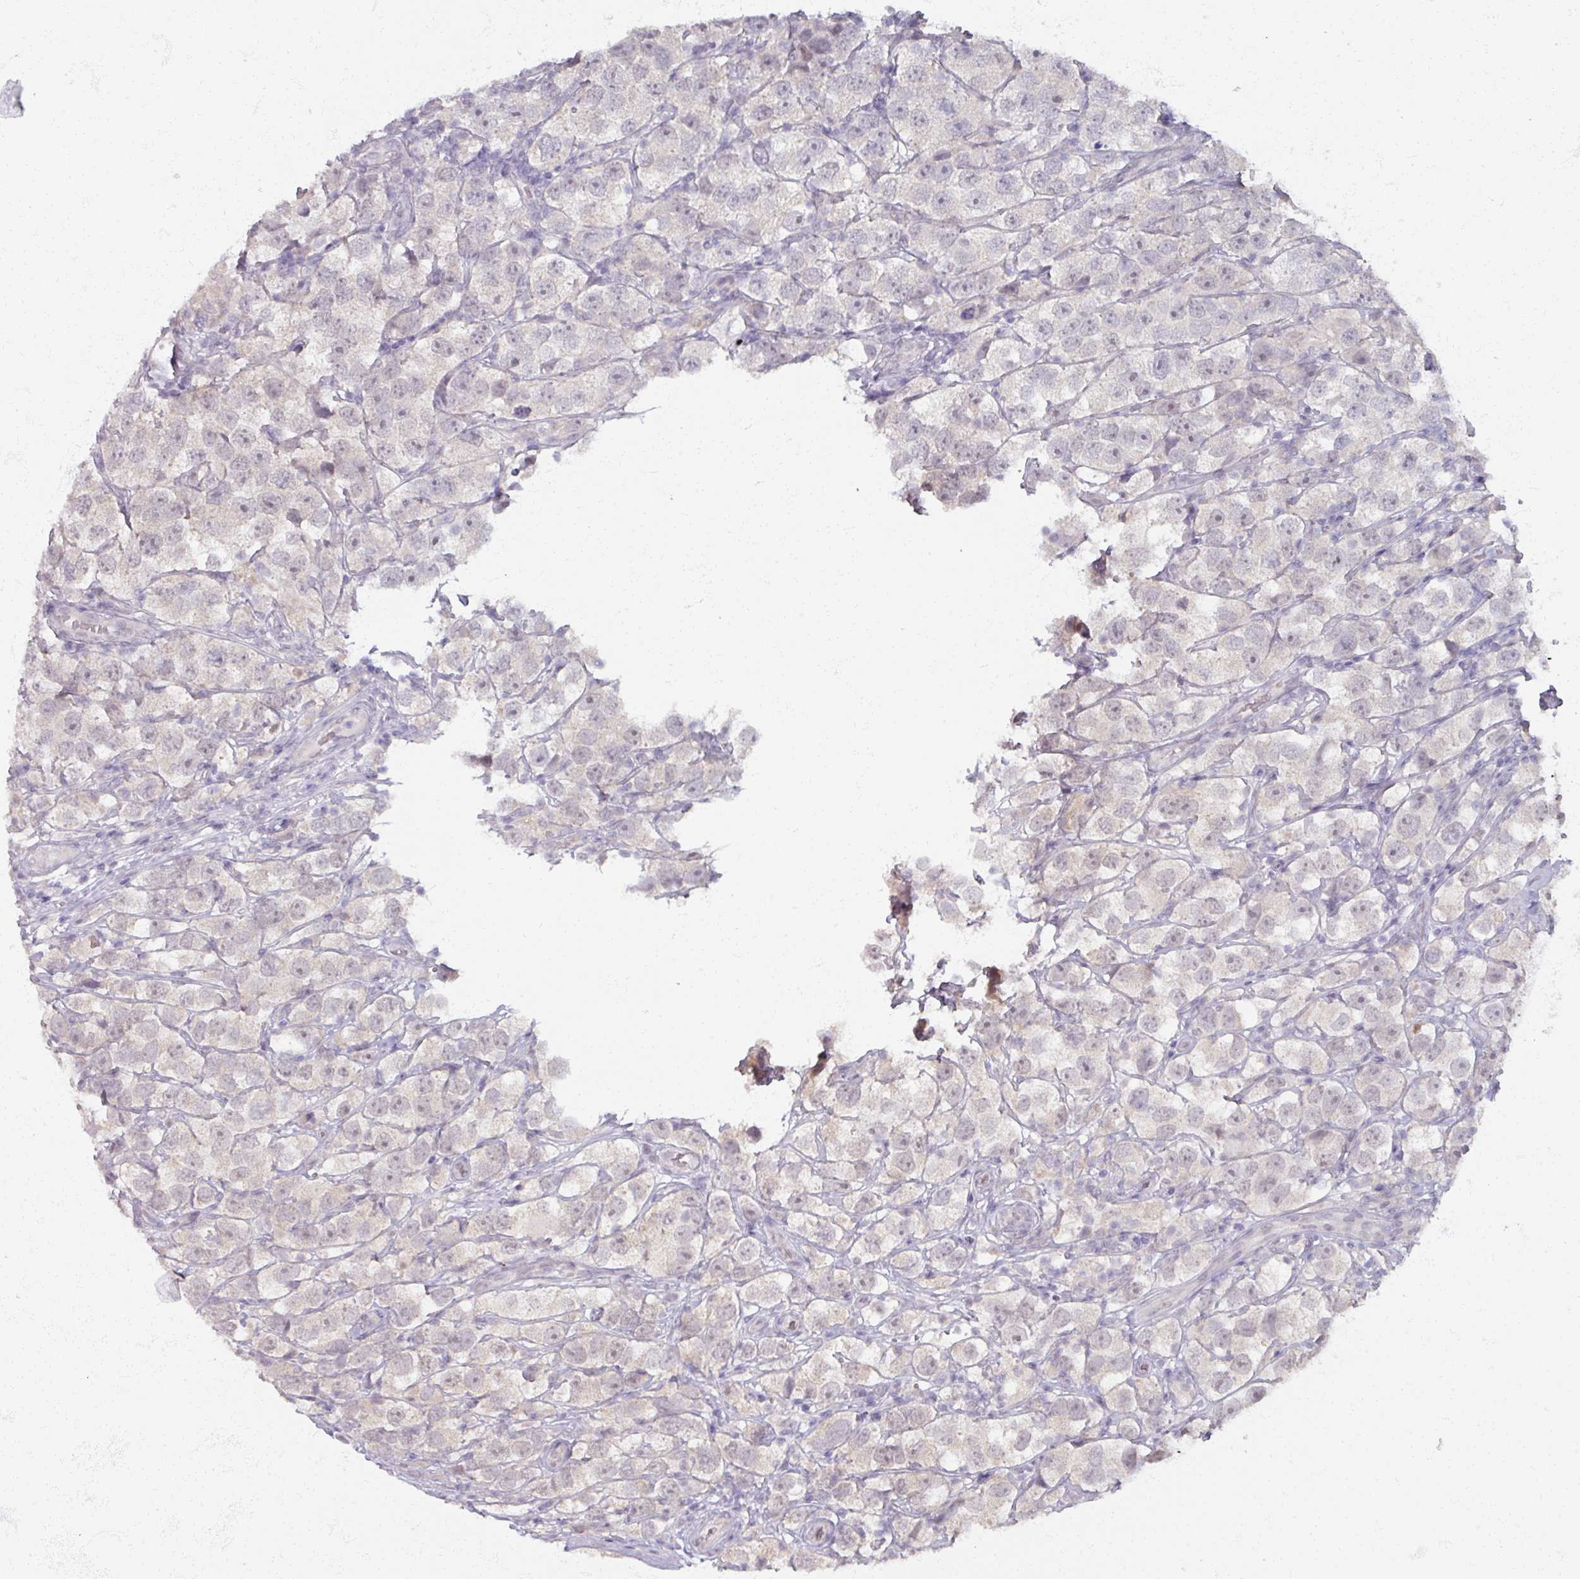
{"staining": {"intensity": "negative", "quantity": "none", "location": "none"}, "tissue": "testis cancer", "cell_type": "Tumor cells", "image_type": "cancer", "snomed": [{"axis": "morphology", "description": "Seminoma, NOS"}, {"axis": "topography", "description": "Testis"}], "caption": "Immunohistochemistry (IHC) of testis seminoma demonstrates no positivity in tumor cells.", "gene": "SOX11", "patient": {"sex": "male", "age": 26}}